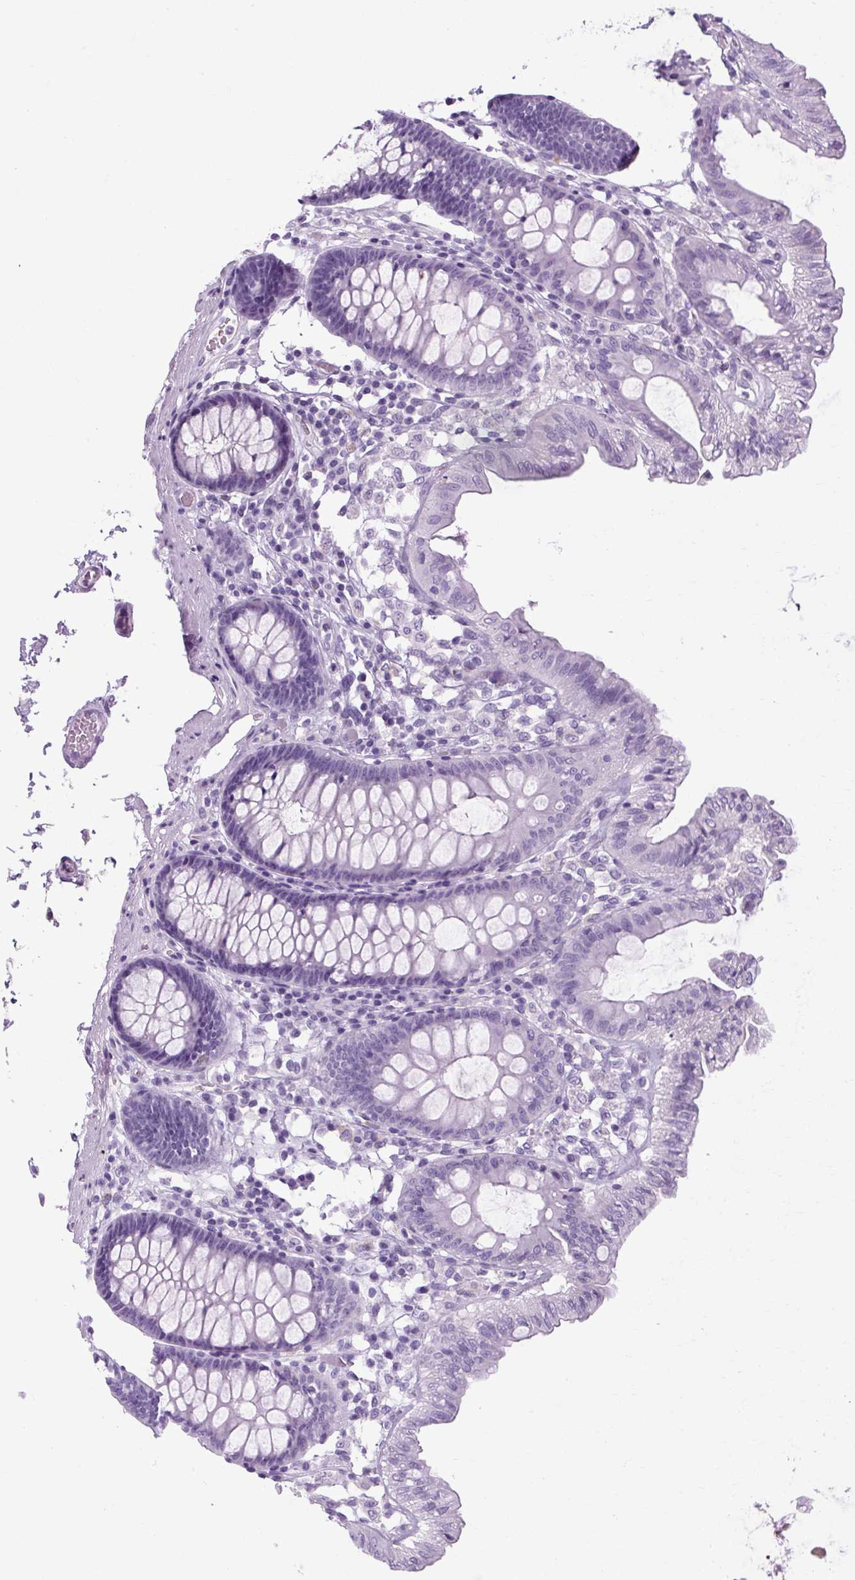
{"staining": {"intensity": "negative", "quantity": "none", "location": "none"}, "tissue": "colon", "cell_type": "Glandular cells", "image_type": "normal", "snomed": [{"axis": "morphology", "description": "Normal tissue, NOS"}, {"axis": "topography", "description": "Colon"}, {"axis": "topography", "description": "Peripheral nerve tissue"}], "caption": "Glandular cells show no significant protein staining in unremarkable colon.", "gene": "OOEP", "patient": {"sex": "male", "age": 84}}